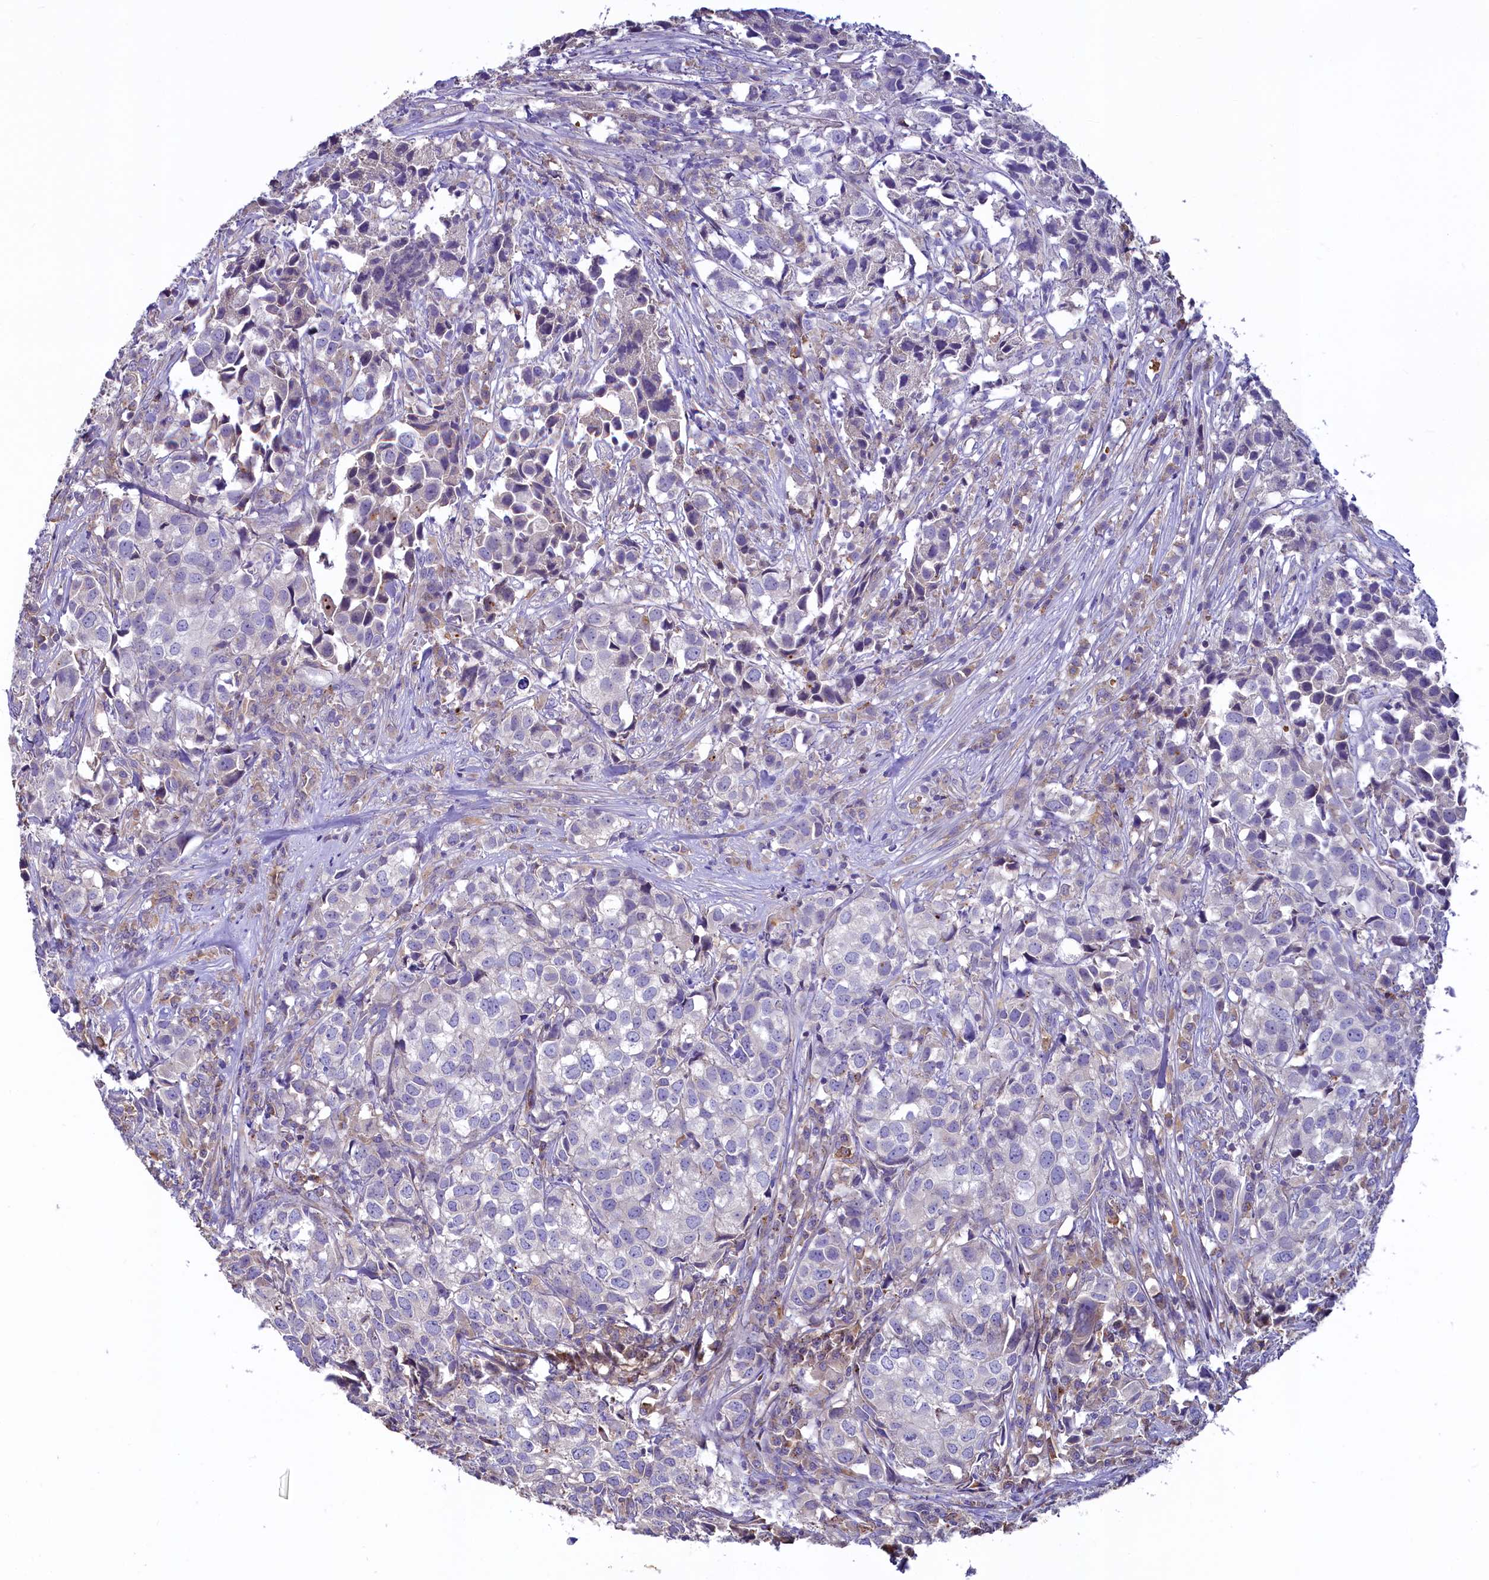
{"staining": {"intensity": "negative", "quantity": "none", "location": "none"}, "tissue": "urothelial cancer", "cell_type": "Tumor cells", "image_type": "cancer", "snomed": [{"axis": "morphology", "description": "Urothelial carcinoma, High grade"}, {"axis": "topography", "description": "Urinary bladder"}], "caption": "This is an IHC photomicrograph of human urothelial cancer. There is no positivity in tumor cells.", "gene": "HPS6", "patient": {"sex": "female", "age": 75}}